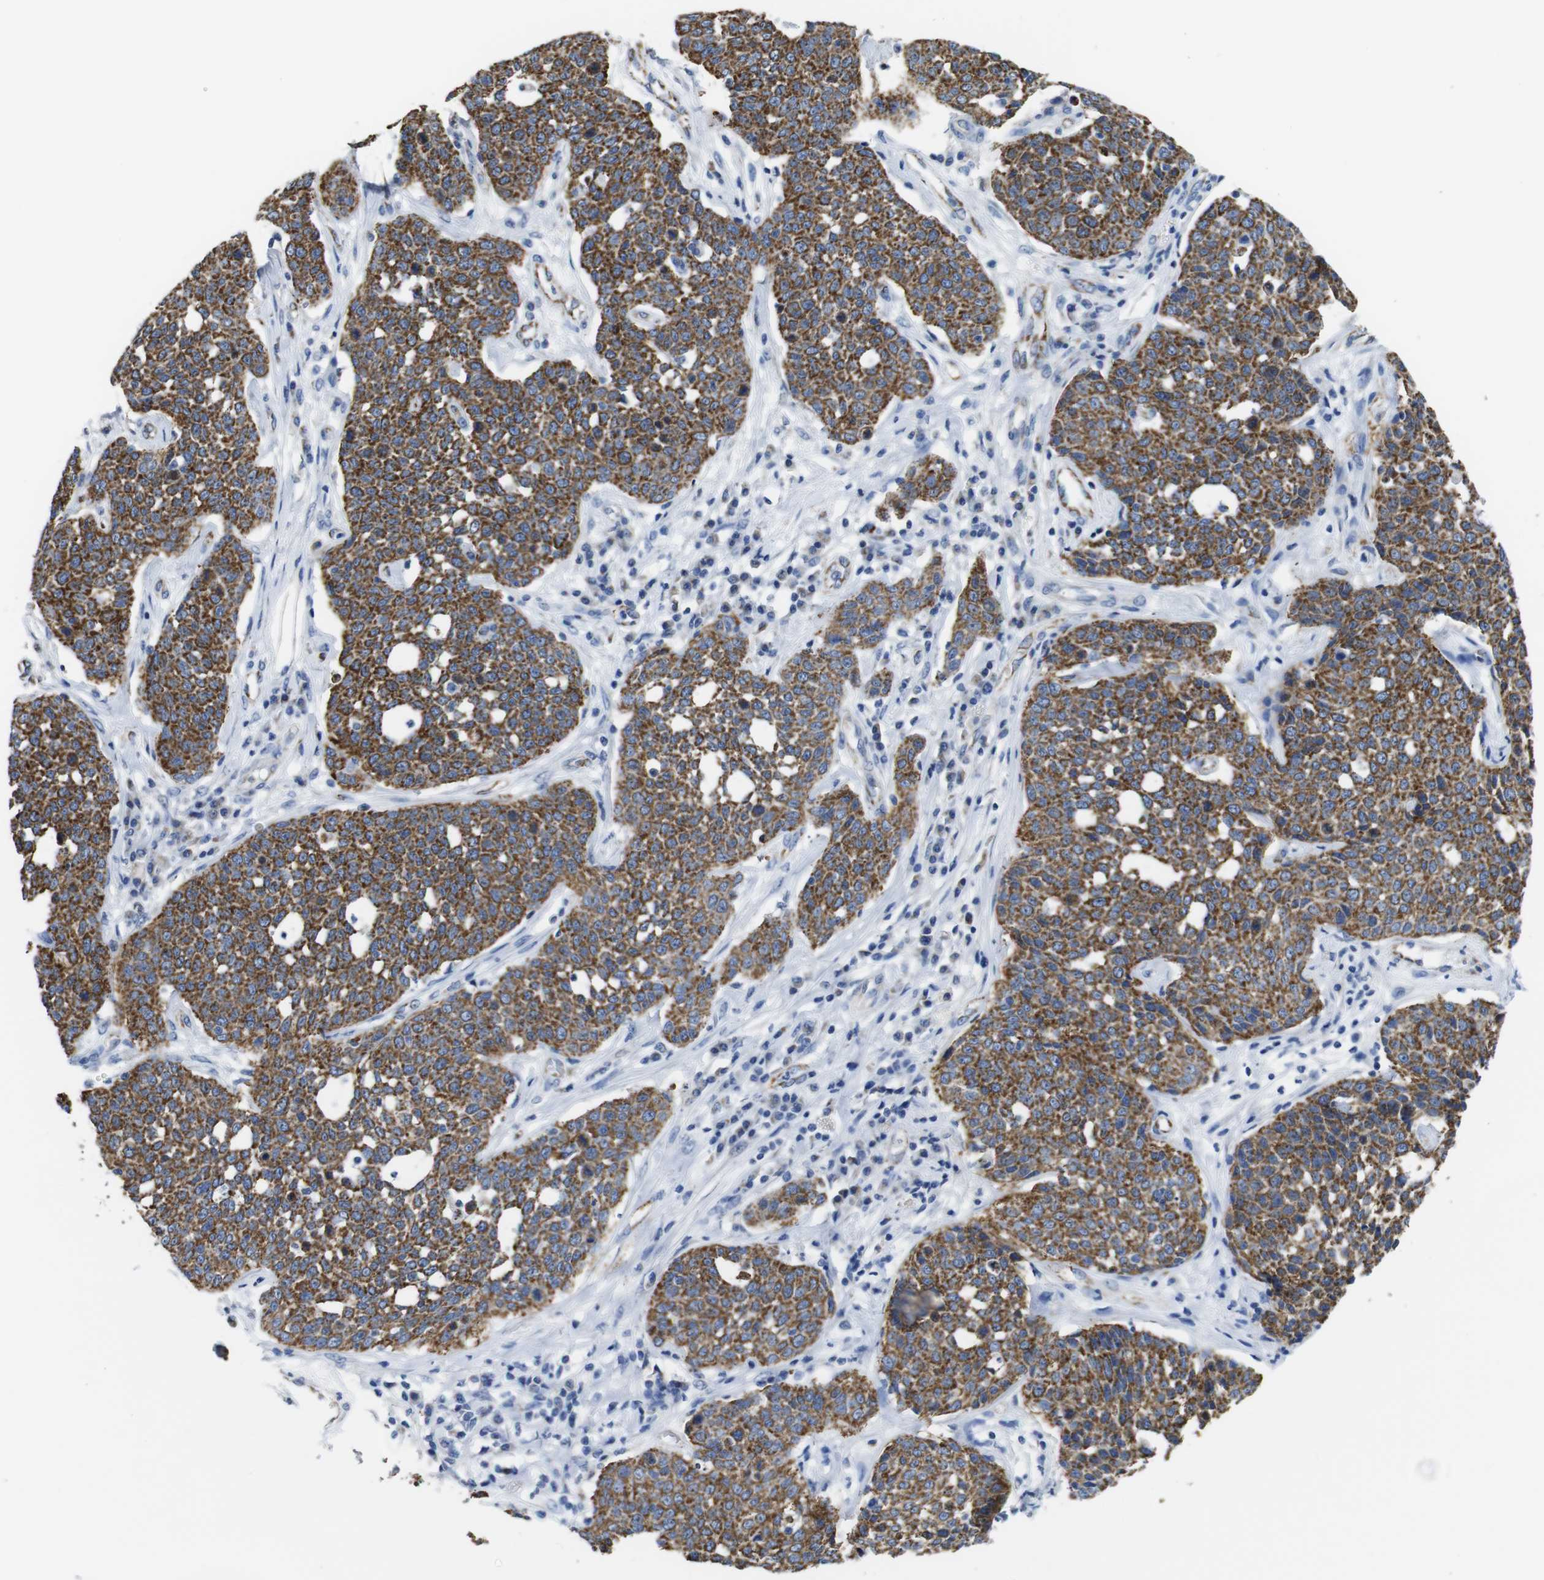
{"staining": {"intensity": "strong", "quantity": ">75%", "location": "cytoplasmic/membranous"}, "tissue": "cervical cancer", "cell_type": "Tumor cells", "image_type": "cancer", "snomed": [{"axis": "morphology", "description": "Squamous cell carcinoma, NOS"}, {"axis": "topography", "description": "Cervix"}], "caption": "This is an image of immunohistochemistry staining of cervical cancer (squamous cell carcinoma), which shows strong staining in the cytoplasmic/membranous of tumor cells.", "gene": "MAOA", "patient": {"sex": "female", "age": 34}}